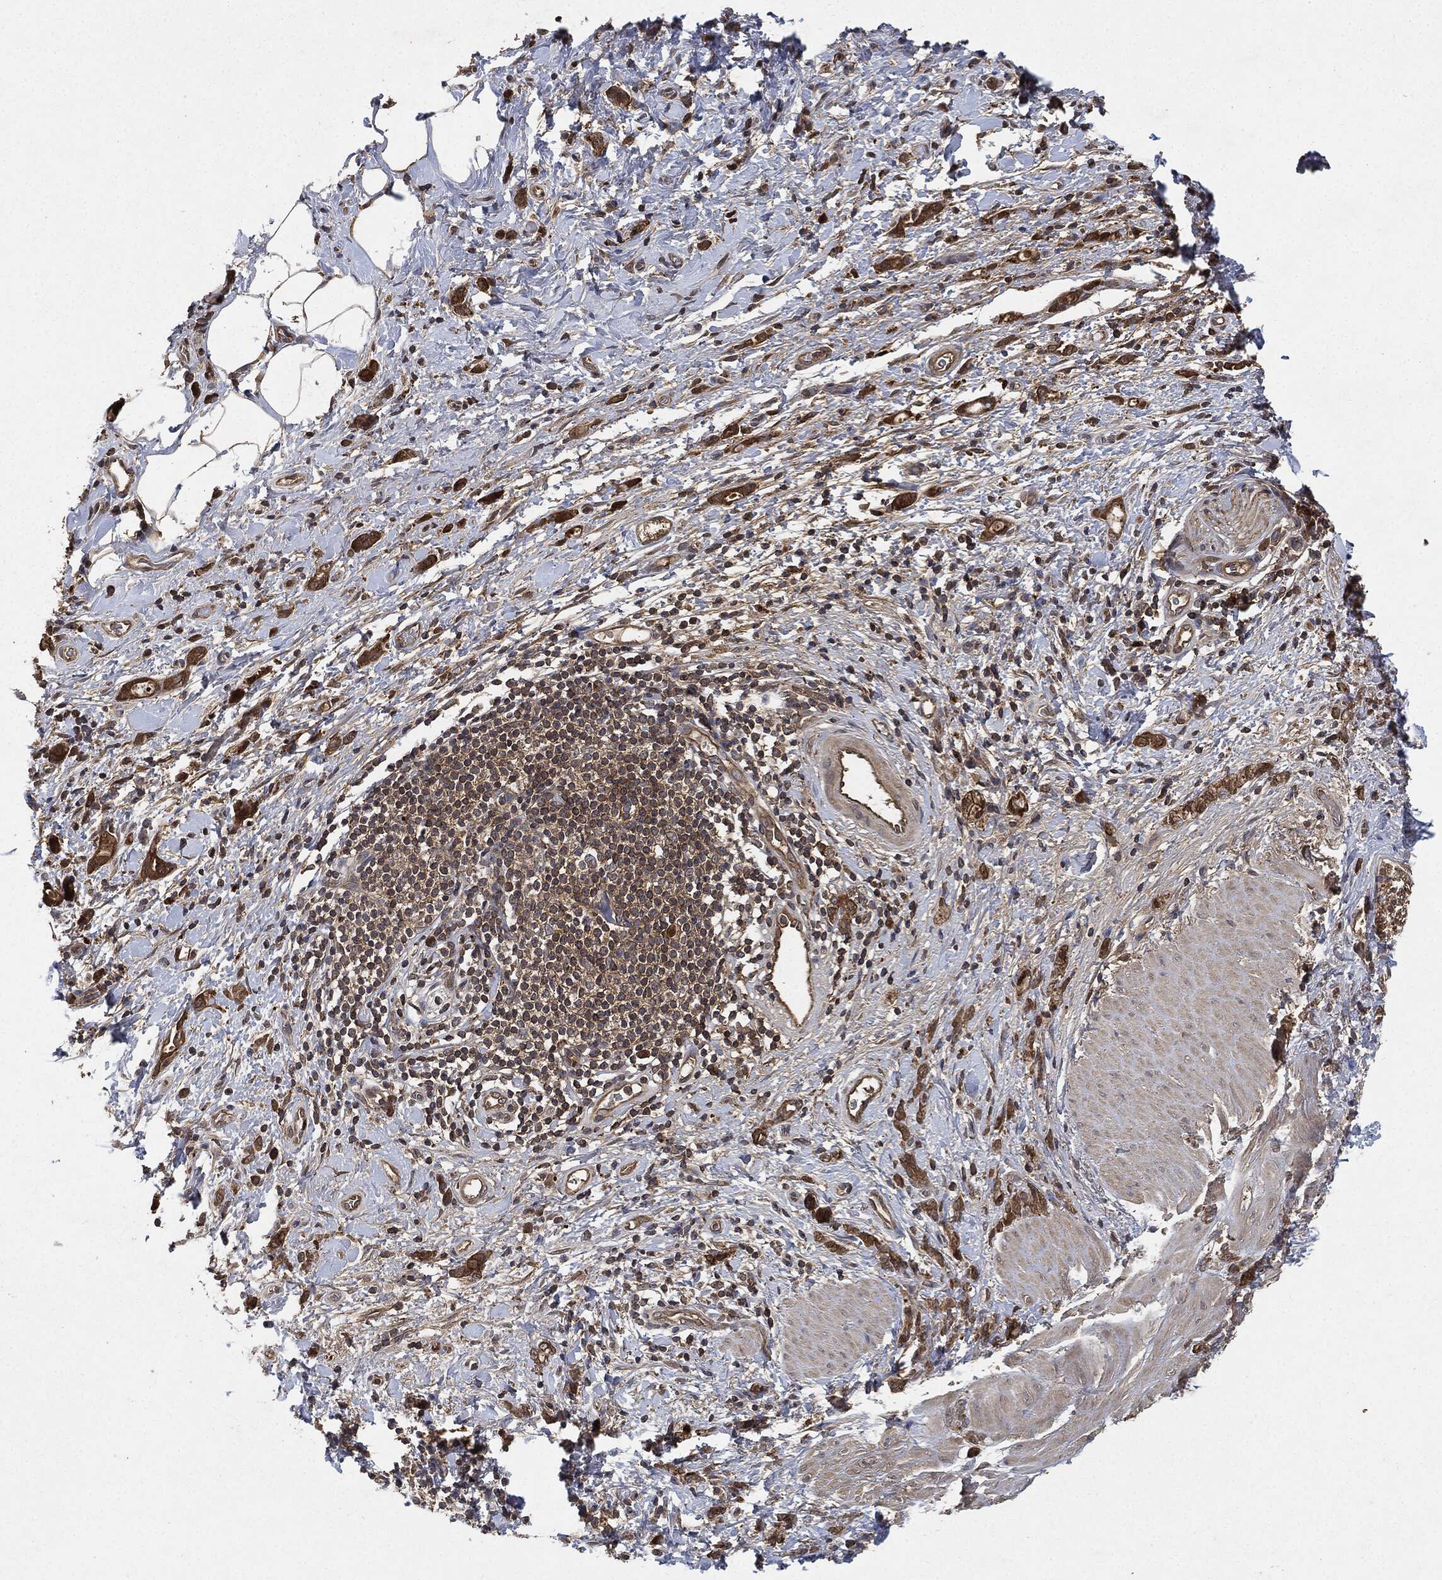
{"staining": {"intensity": "strong", "quantity": ">75%", "location": "cytoplasmic/membranous"}, "tissue": "stomach cancer", "cell_type": "Tumor cells", "image_type": "cancer", "snomed": [{"axis": "morphology", "description": "Normal tissue, NOS"}, {"axis": "morphology", "description": "Adenocarcinoma, NOS"}, {"axis": "topography", "description": "Stomach"}], "caption": "Brown immunohistochemical staining in adenocarcinoma (stomach) reveals strong cytoplasmic/membranous expression in approximately >75% of tumor cells. The staining is performed using DAB (3,3'-diaminobenzidine) brown chromogen to label protein expression. The nuclei are counter-stained blue using hematoxylin.", "gene": "BRAF", "patient": {"sex": "male", "age": 67}}